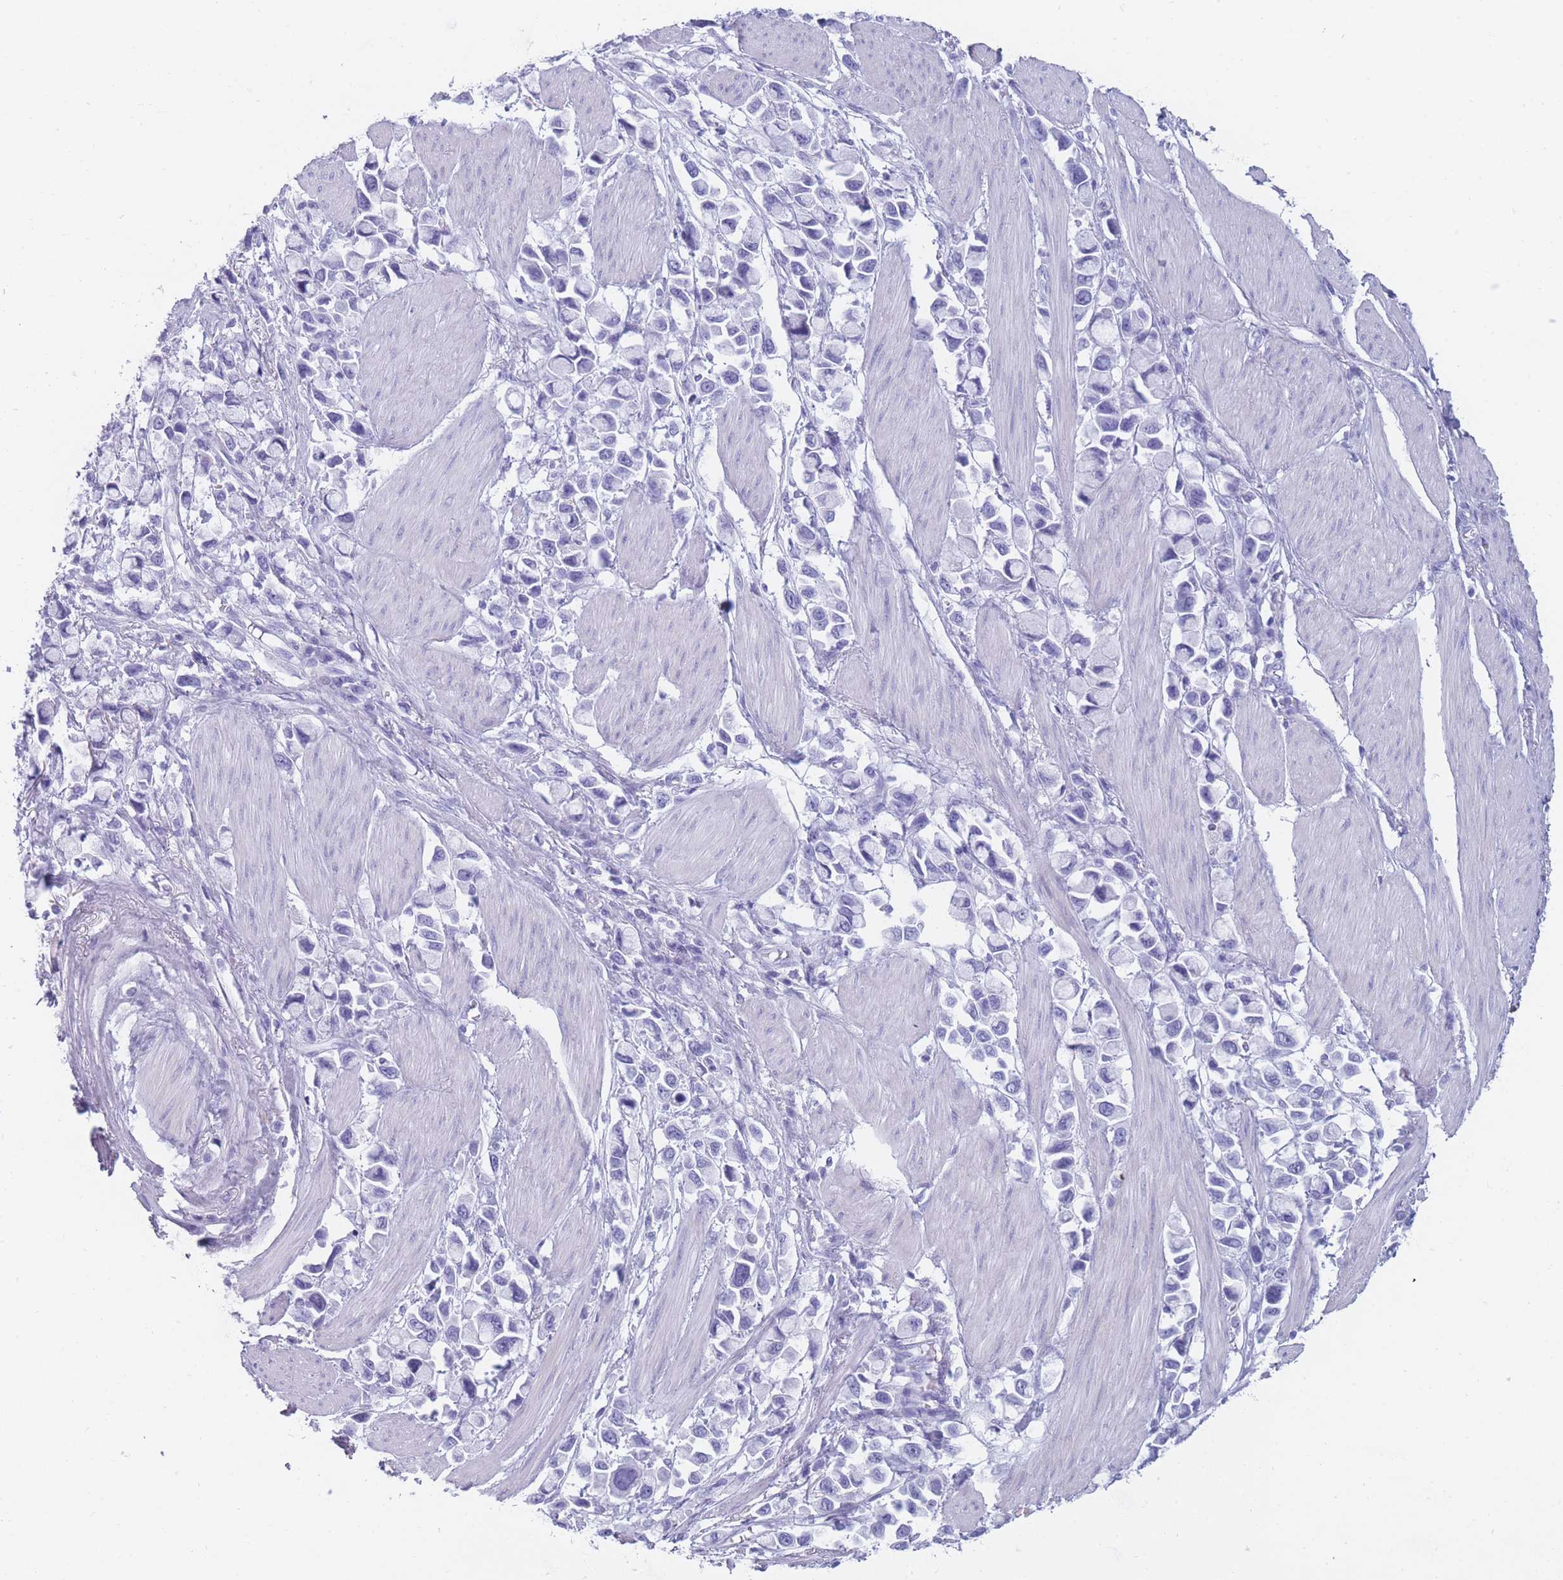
{"staining": {"intensity": "negative", "quantity": "none", "location": "none"}, "tissue": "stomach cancer", "cell_type": "Tumor cells", "image_type": "cancer", "snomed": [{"axis": "morphology", "description": "Adenocarcinoma, NOS"}, {"axis": "topography", "description": "Stomach"}], "caption": "A histopathology image of adenocarcinoma (stomach) stained for a protein exhibits no brown staining in tumor cells.", "gene": "TNFSF11", "patient": {"sex": "female", "age": 81}}